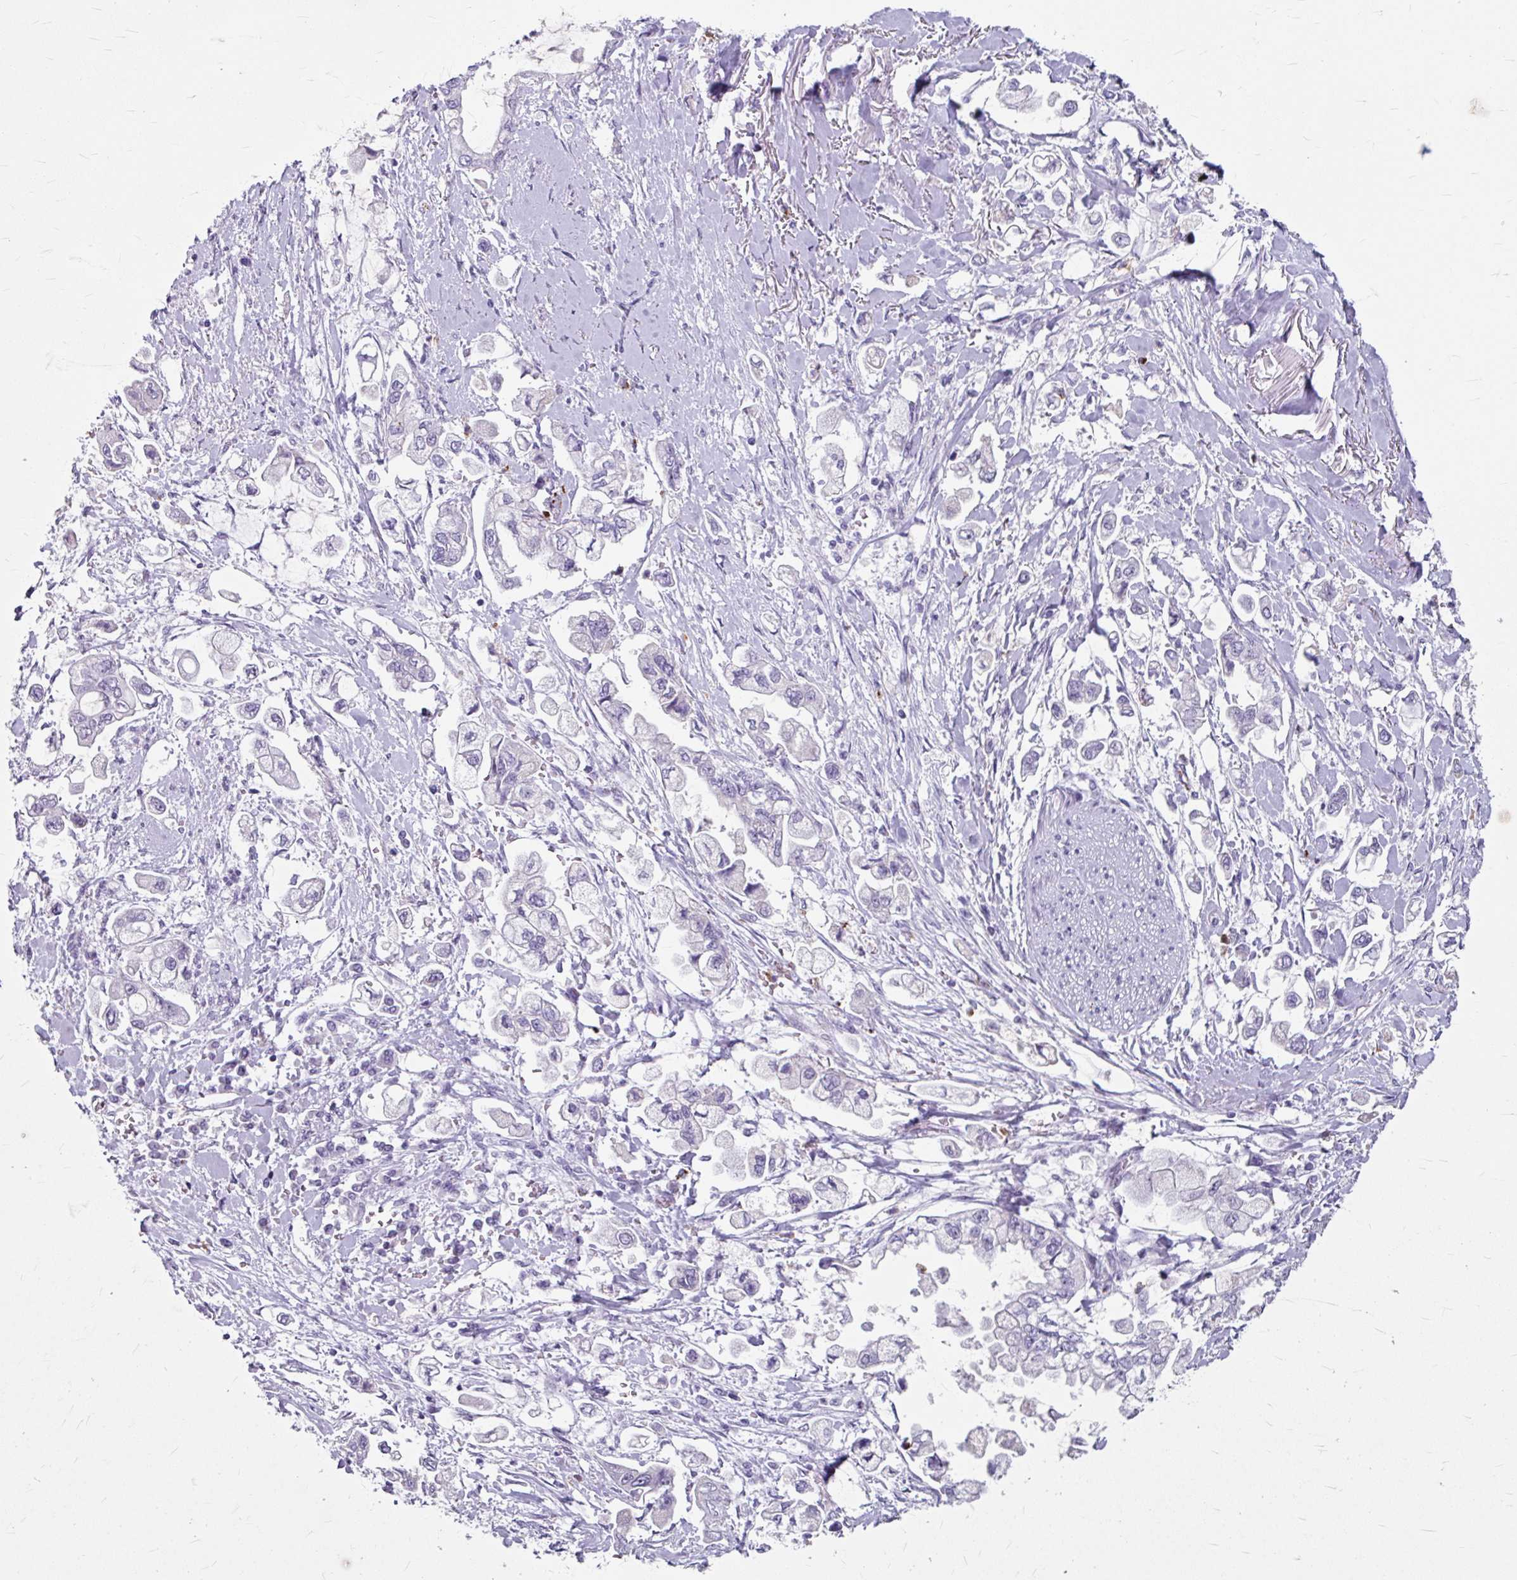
{"staining": {"intensity": "negative", "quantity": "none", "location": "none"}, "tissue": "stomach cancer", "cell_type": "Tumor cells", "image_type": "cancer", "snomed": [{"axis": "morphology", "description": "Adenocarcinoma, NOS"}, {"axis": "topography", "description": "Stomach"}], "caption": "Immunohistochemical staining of stomach cancer demonstrates no significant positivity in tumor cells. (DAB (3,3'-diaminobenzidine) IHC, high magnification).", "gene": "ANKRD1", "patient": {"sex": "male", "age": 62}}